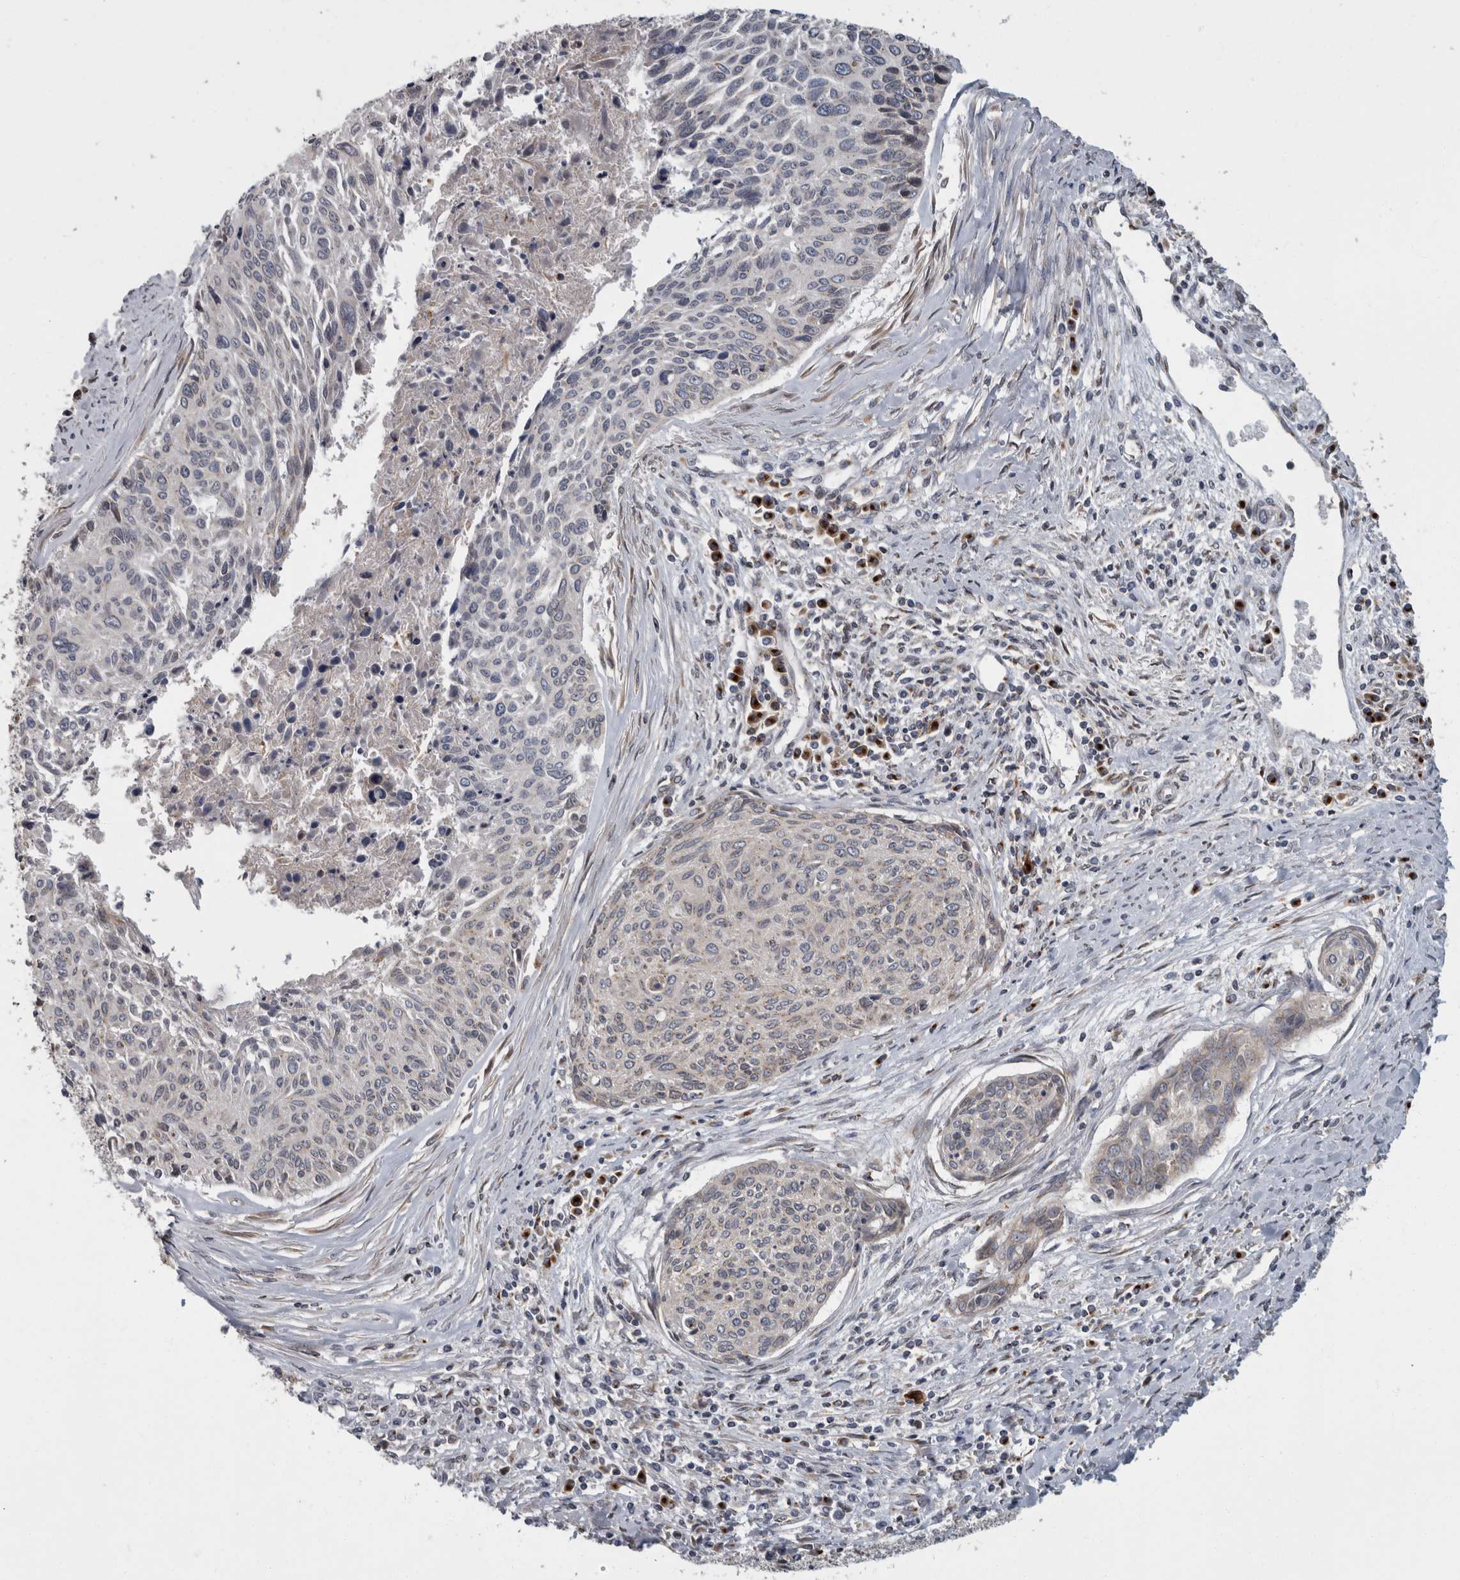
{"staining": {"intensity": "negative", "quantity": "none", "location": "none"}, "tissue": "cervical cancer", "cell_type": "Tumor cells", "image_type": "cancer", "snomed": [{"axis": "morphology", "description": "Squamous cell carcinoma, NOS"}, {"axis": "topography", "description": "Cervix"}], "caption": "Tumor cells are negative for brown protein staining in squamous cell carcinoma (cervical).", "gene": "LMAN2L", "patient": {"sex": "female", "age": 55}}